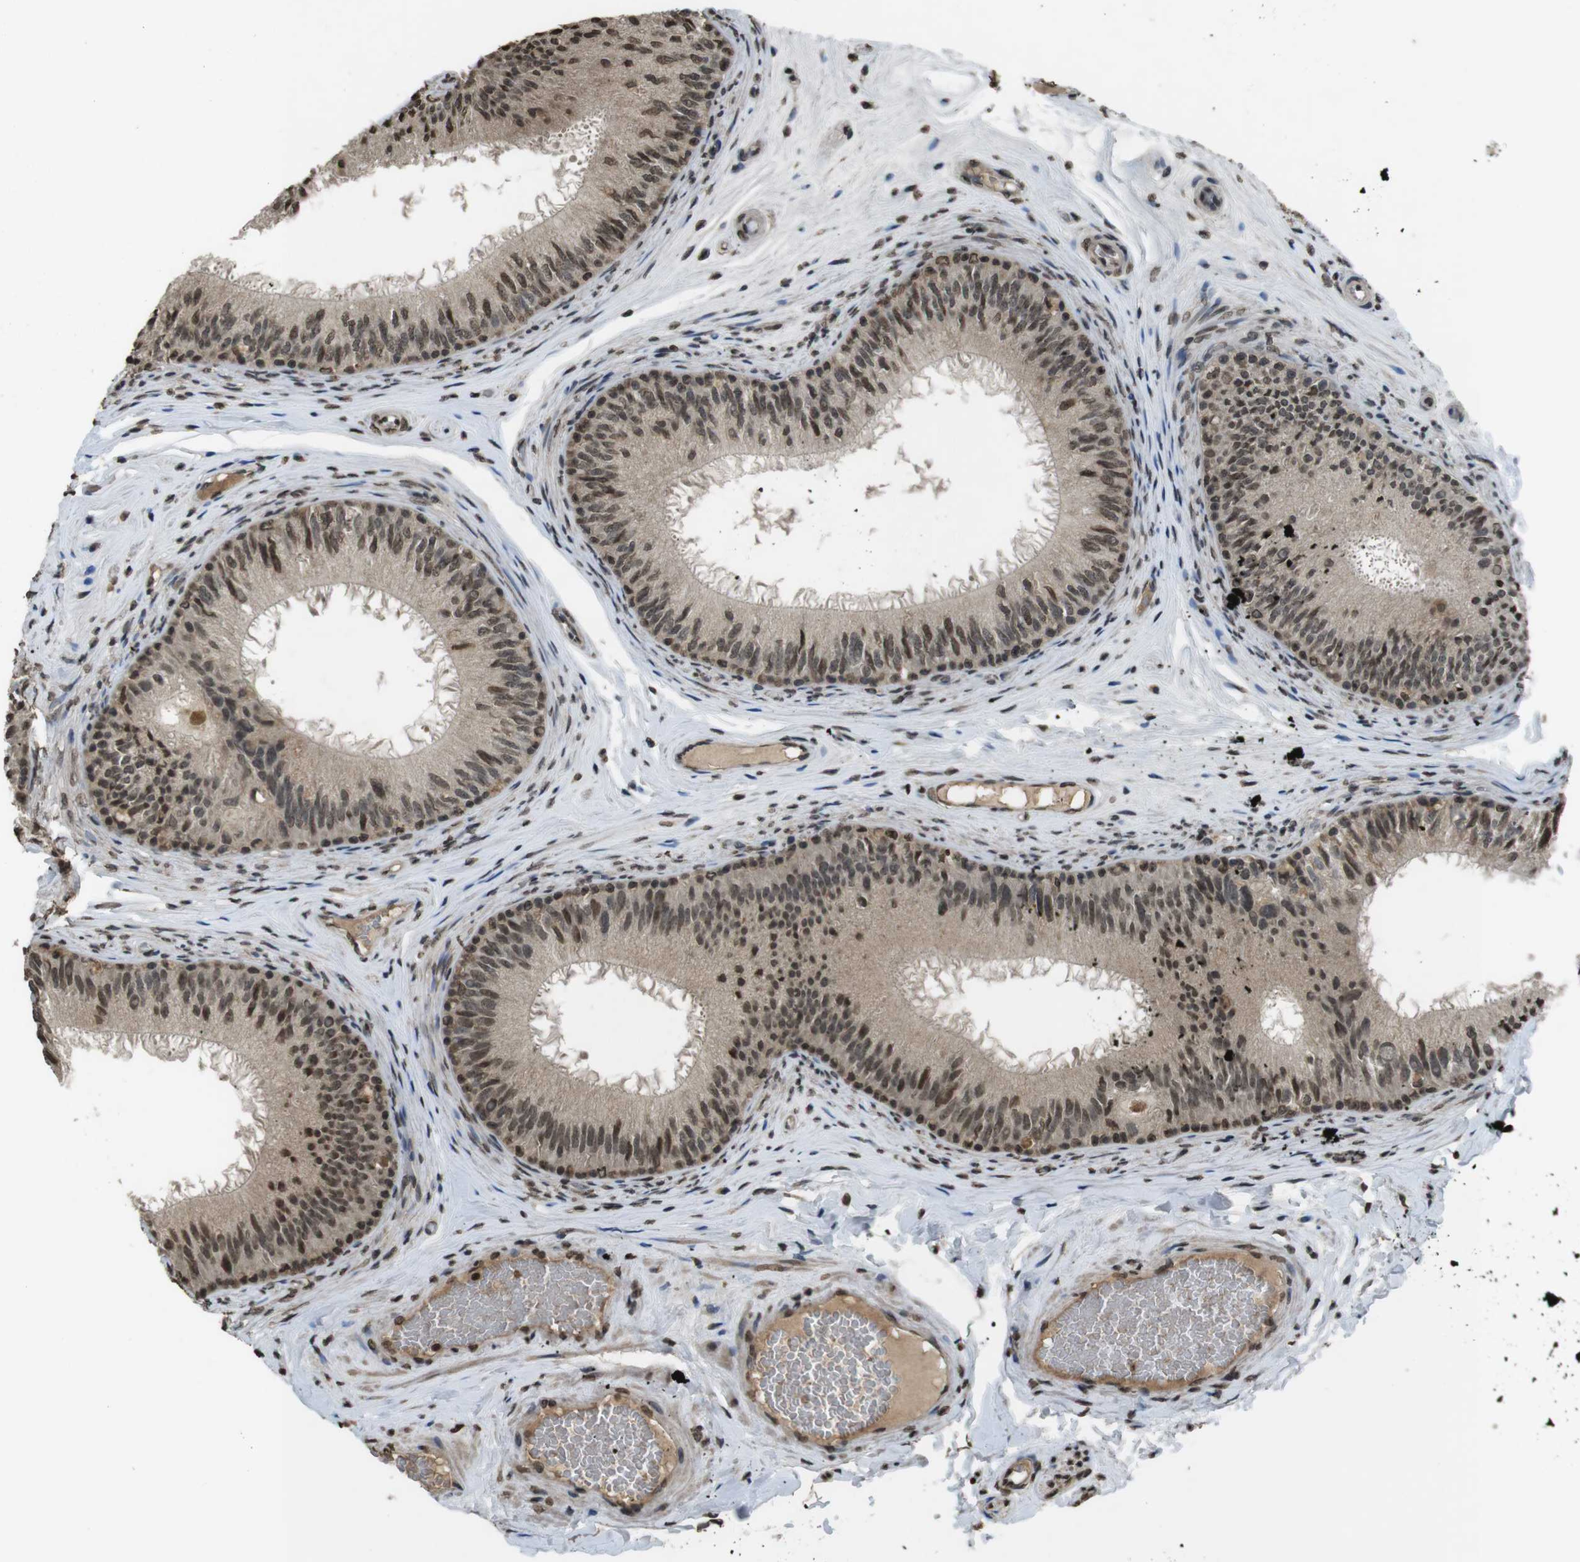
{"staining": {"intensity": "strong", "quantity": ">75%", "location": "nuclear"}, "tissue": "epididymis", "cell_type": "Glandular cells", "image_type": "normal", "snomed": [{"axis": "morphology", "description": "Normal tissue, NOS"}, {"axis": "topography", "description": "Testis"}, {"axis": "topography", "description": "Epididymis"}], "caption": "This image demonstrates immunohistochemistry (IHC) staining of benign epididymis, with high strong nuclear staining in approximately >75% of glandular cells.", "gene": "MAF", "patient": {"sex": "male", "age": 36}}